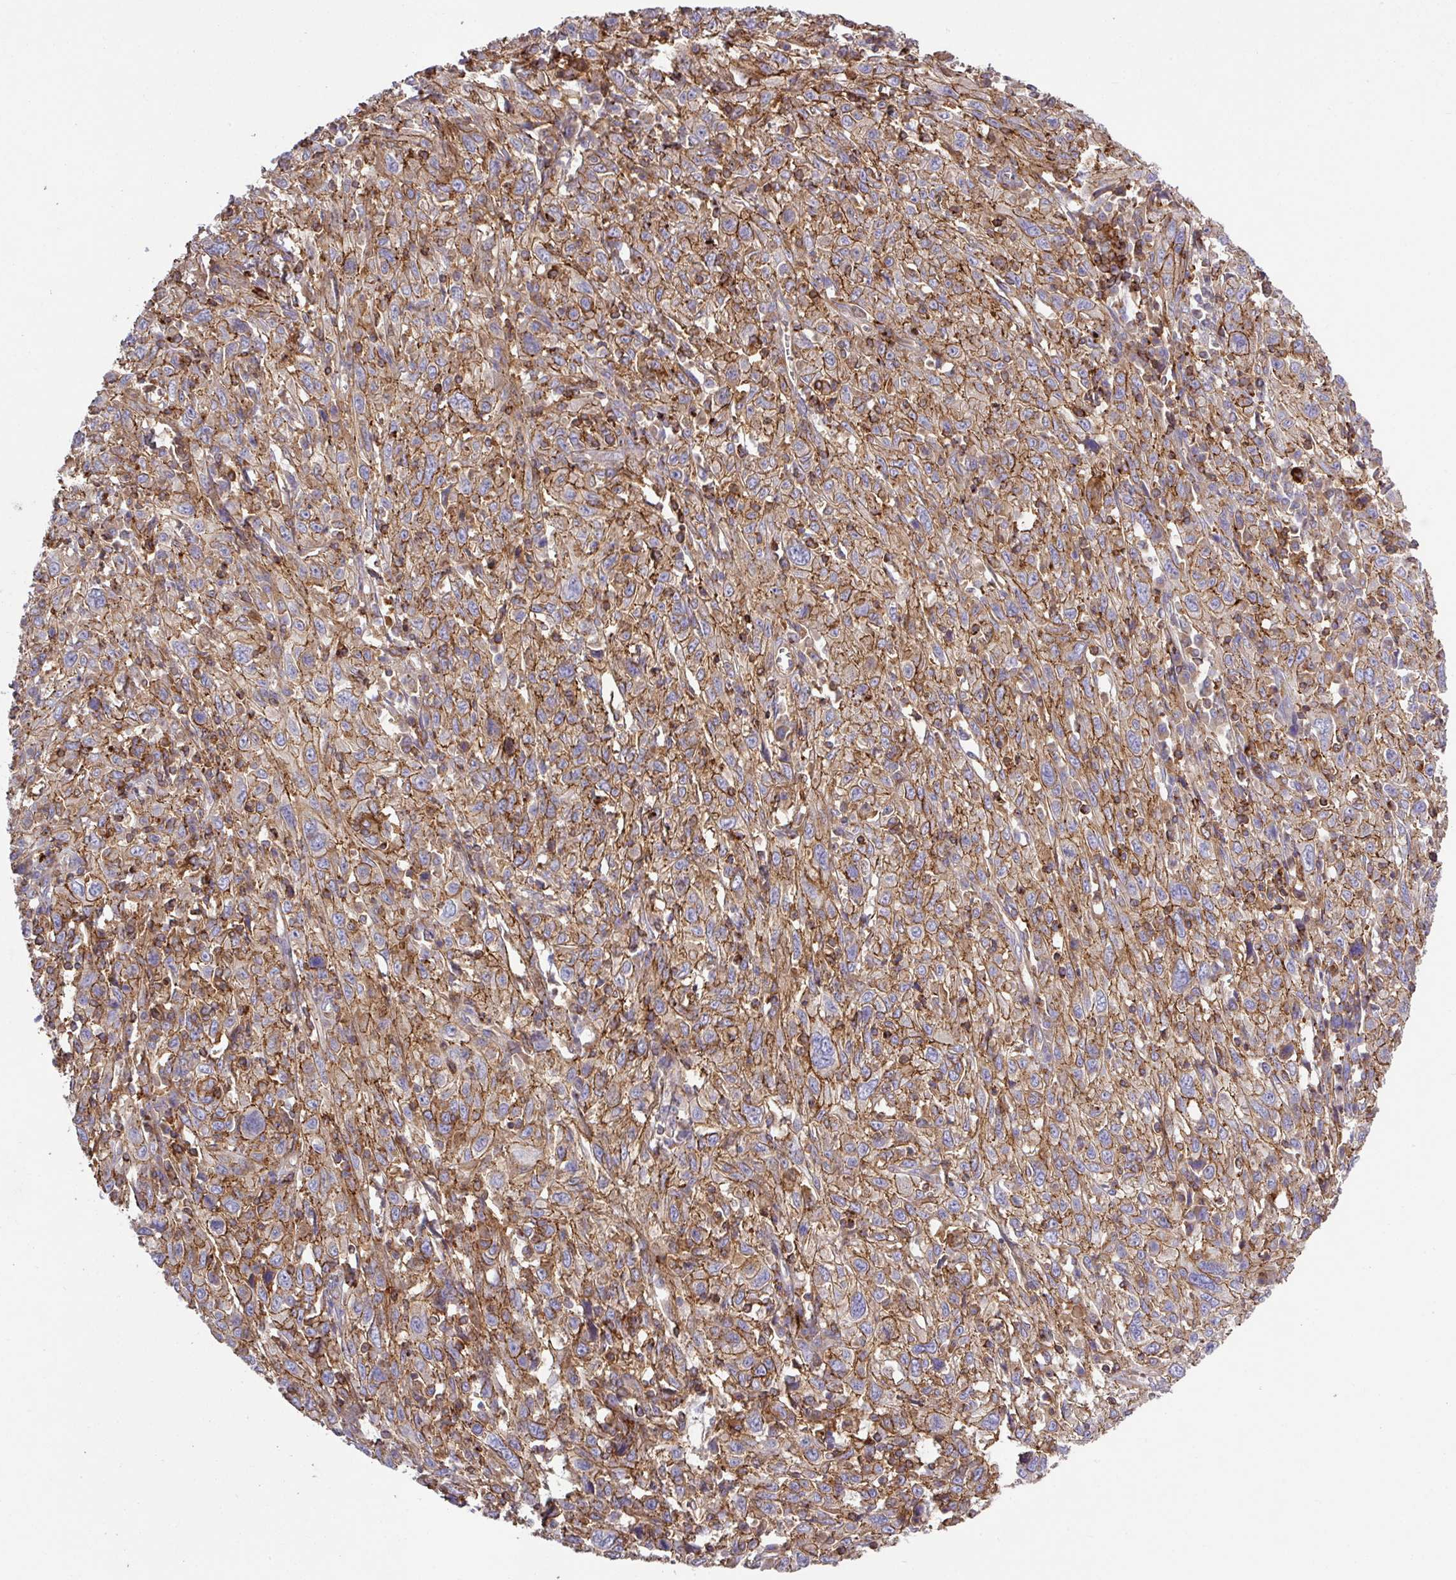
{"staining": {"intensity": "moderate", "quantity": ">75%", "location": "cytoplasmic/membranous"}, "tissue": "cervical cancer", "cell_type": "Tumor cells", "image_type": "cancer", "snomed": [{"axis": "morphology", "description": "Squamous cell carcinoma, NOS"}, {"axis": "topography", "description": "Cervix"}], "caption": "Immunohistochemical staining of human cervical squamous cell carcinoma displays moderate cytoplasmic/membranous protein expression in about >75% of tumor cells. (brown staining indicates protein expression, while blue staining denotes nuclei).", "gene": "RIC1", "patient": {"sex": "female", "age": 46}}